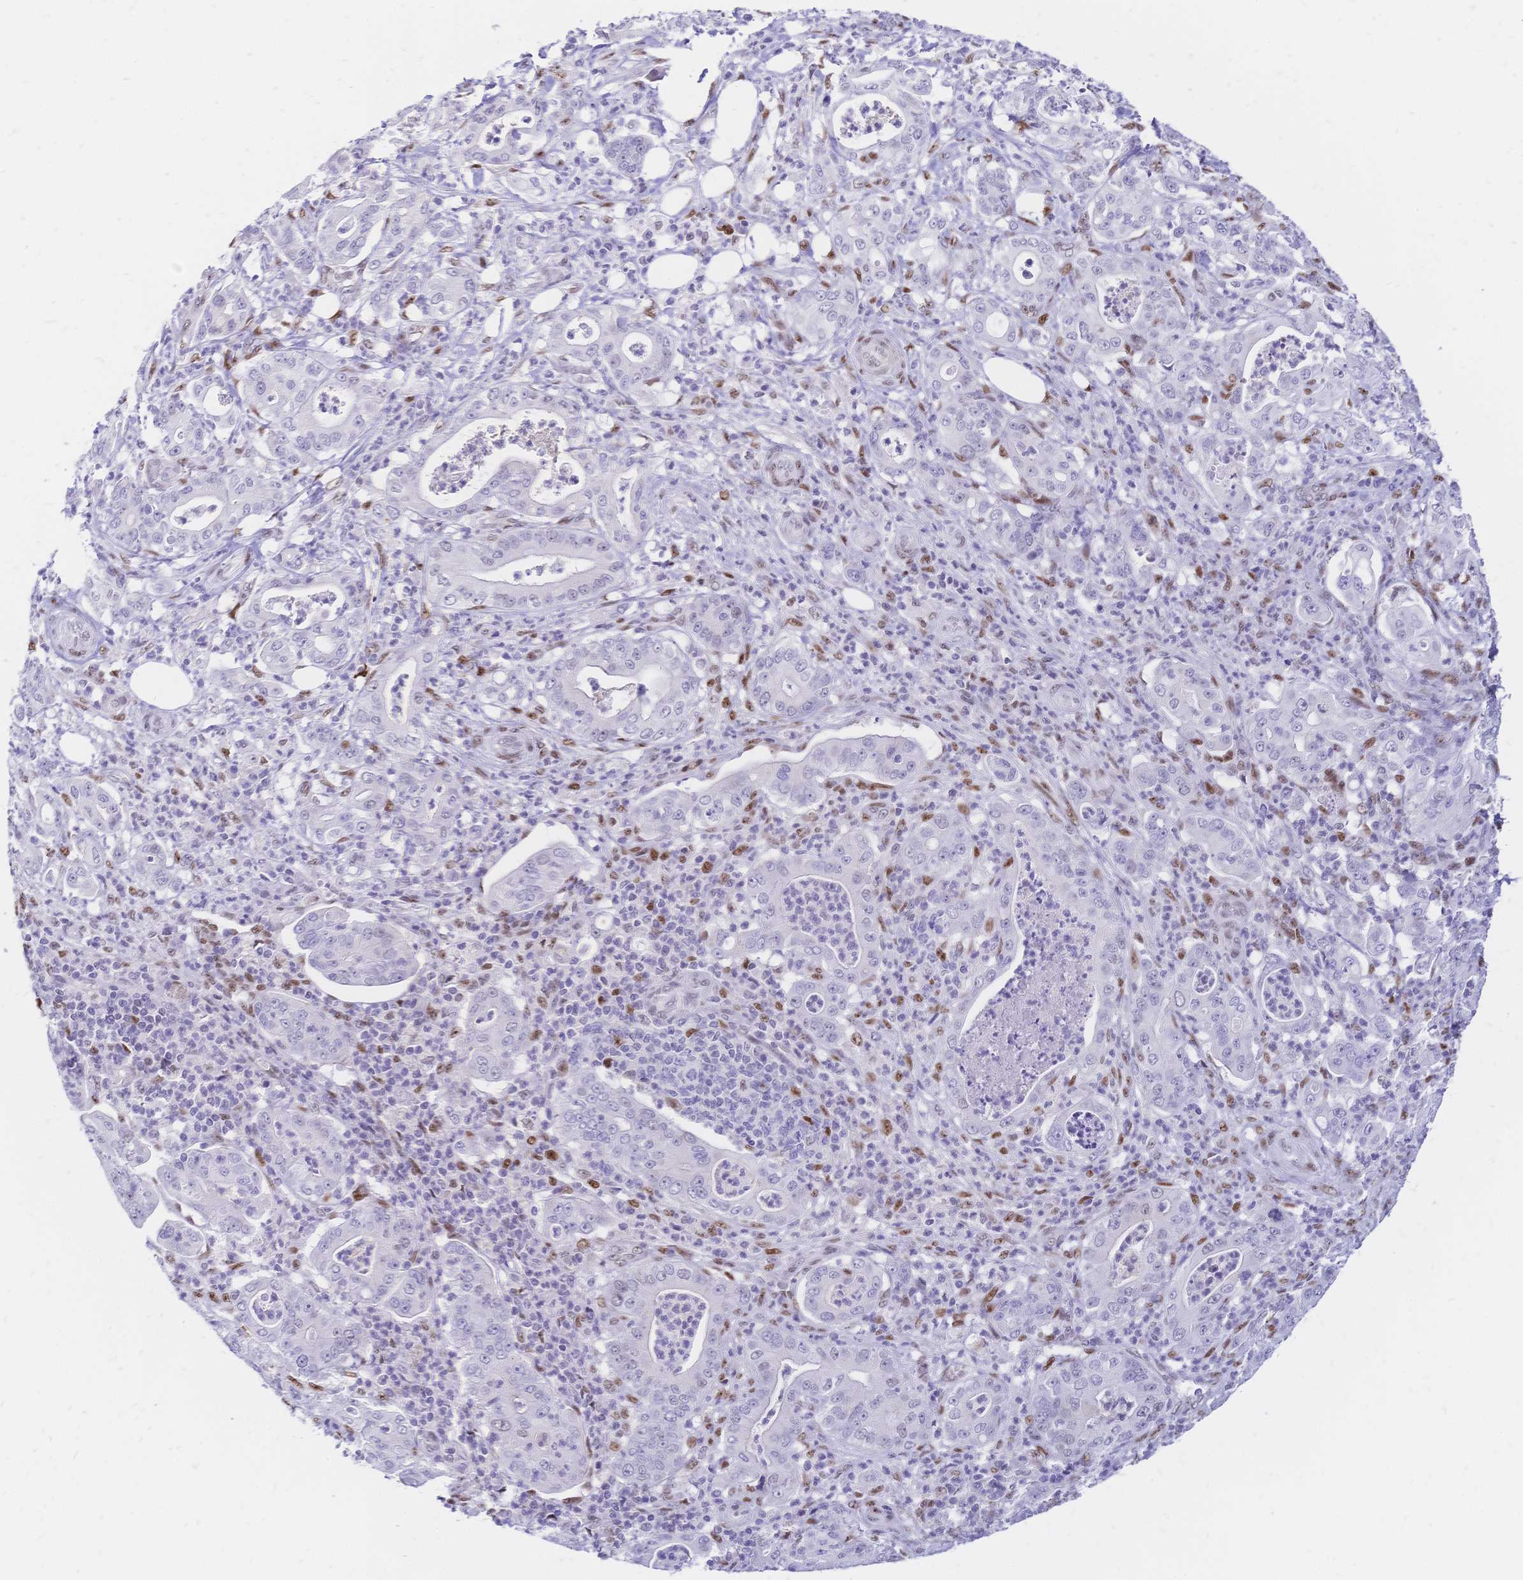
{"staining": {"intensity": "negative", "quantity": "none", "location": "none"}, "tissue": "pancreatic cancer", "cell_type": "Tumor cells", "image_type": "cancer", "snomed": [{"axis": "morphology", "description": "Adenocarcinoma, NOS"}, {"axis": "topography", "description": "Pancreas"}], "caption": "DAB (3,3'-diaminobenzidine) immunohistochemical staining of human pancreatic cancer (adenocarcinoma) reveals no significant expression in tumor cells.", "gene": "NFIC", "patient": {"sex": "male", "age": 71}}